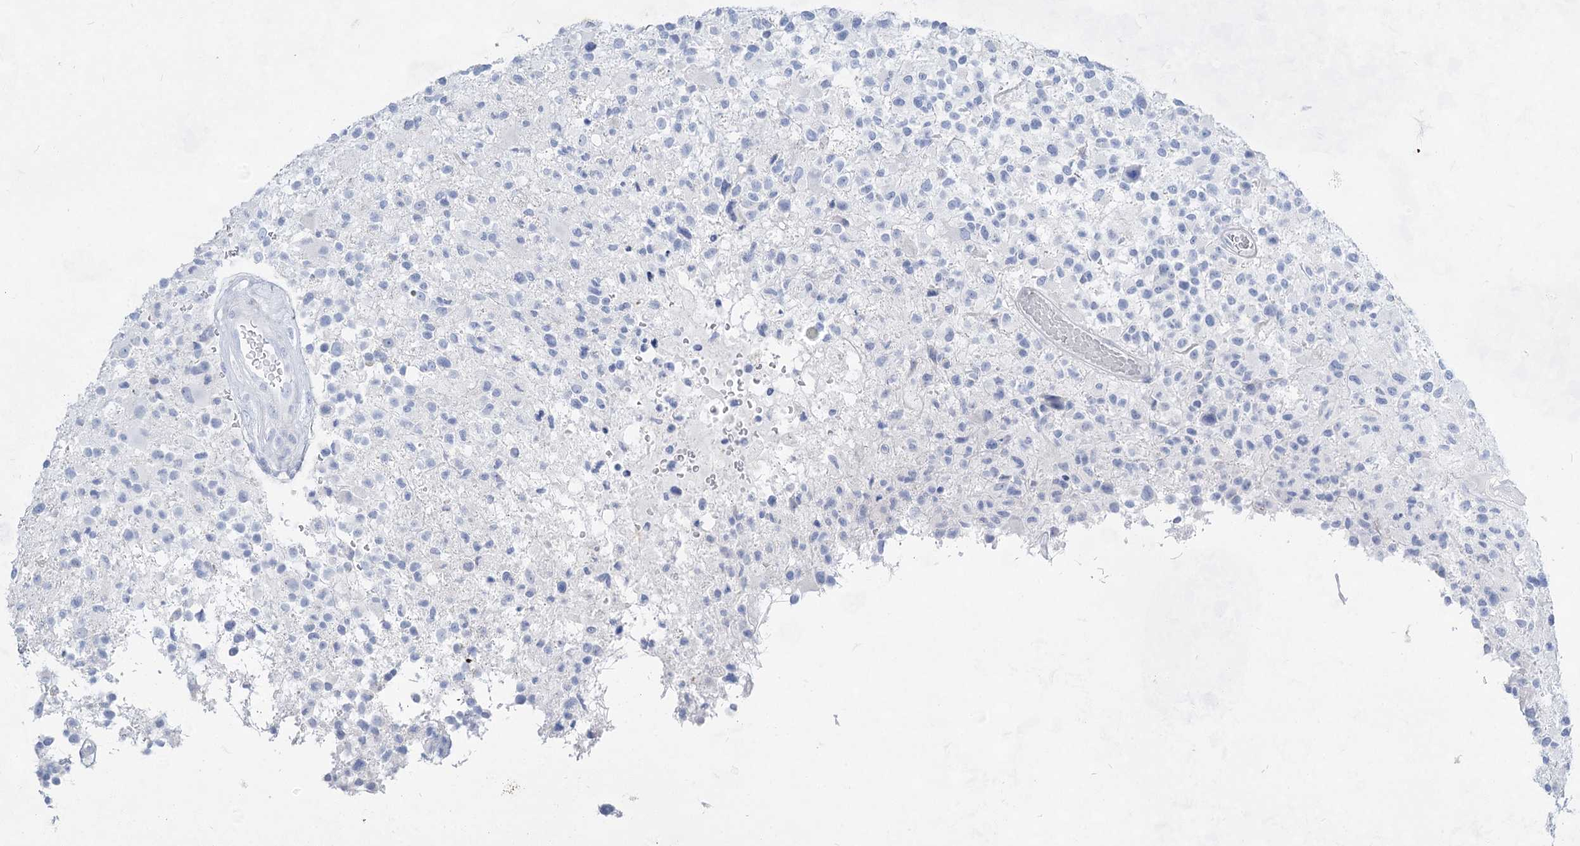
{"staining": {"intensity": "negative", "quantity": "none", "location": "none"}, "tissue": "glioma", "cell_type": "Tumor cells", "image_type": "cancer", "snomed": [{"axis": "morphology", "description": "Glioma, malignant, High grade"}, {"axis": "morphology", "description": "Glioblastoma, NOS"}, {"axis": "topography", "description": "Brain"}], "caption": "Tumor cells show no significant protein positivity in malignant glioma (high-grade).", "gene": "ACRV1", "patient": {"sex": "male", "age": 60}}